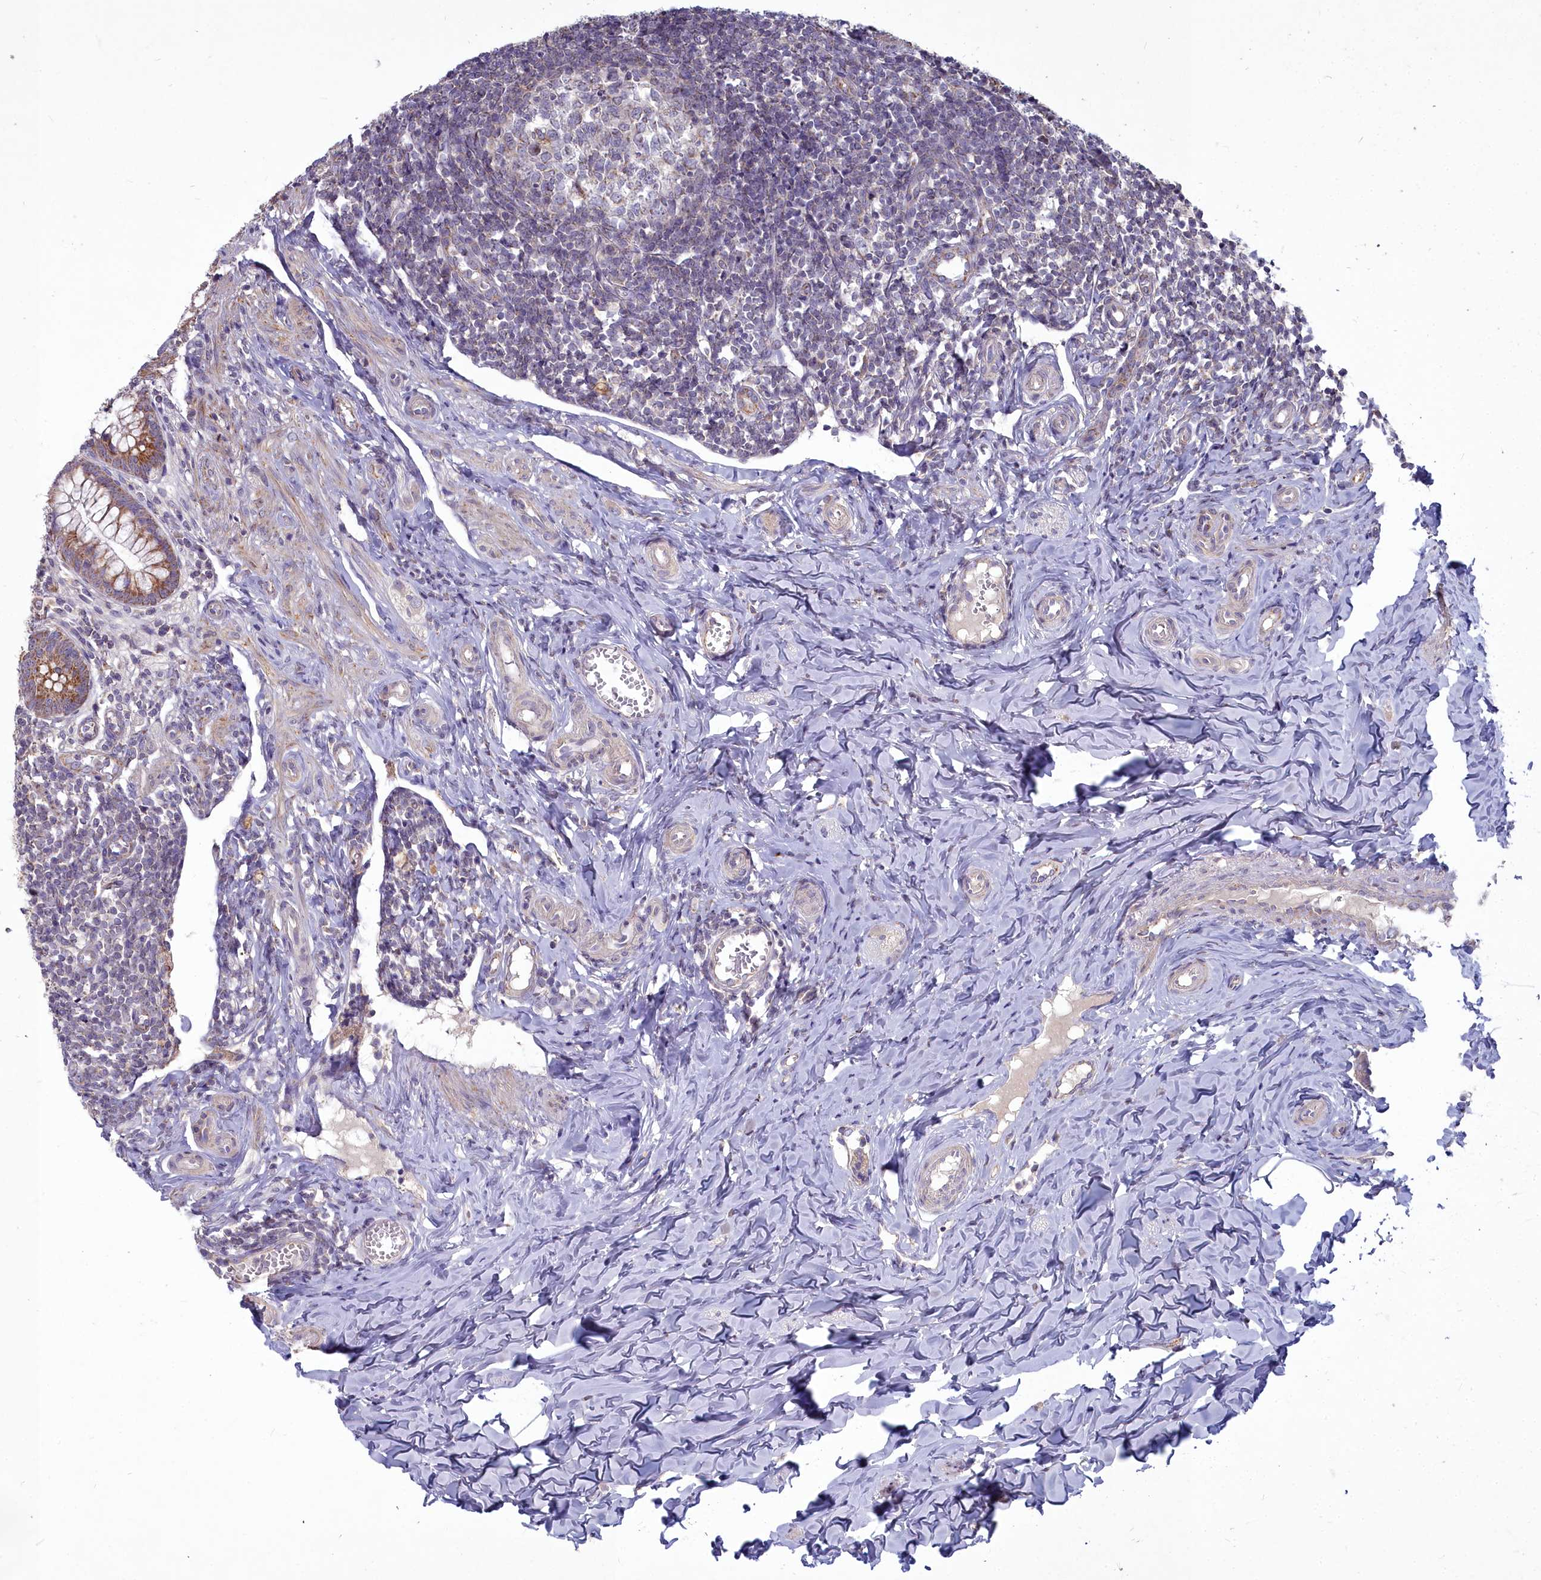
{"staining": {"intensity": "moderate", "quantity": ">75%", "location": "cytoplasmic/membranous"}, "tissue": "appendix", "cell_type": "Glandular cells", "image_type": "normal", "snomed": [{"axis": "morphology", "description": "Normal tissue, NOS"}, {"axis": "topography", "description": "Appendix"}], "caption": "IHC histopathology image of benign human appendix stained for a protein (brown), which reveals medium levels of moderate cytoplasmic/membranous expression in about >75% of glandular cells.", "gene": "MICU2", "patient": {"sex": "female", "age": 33}}